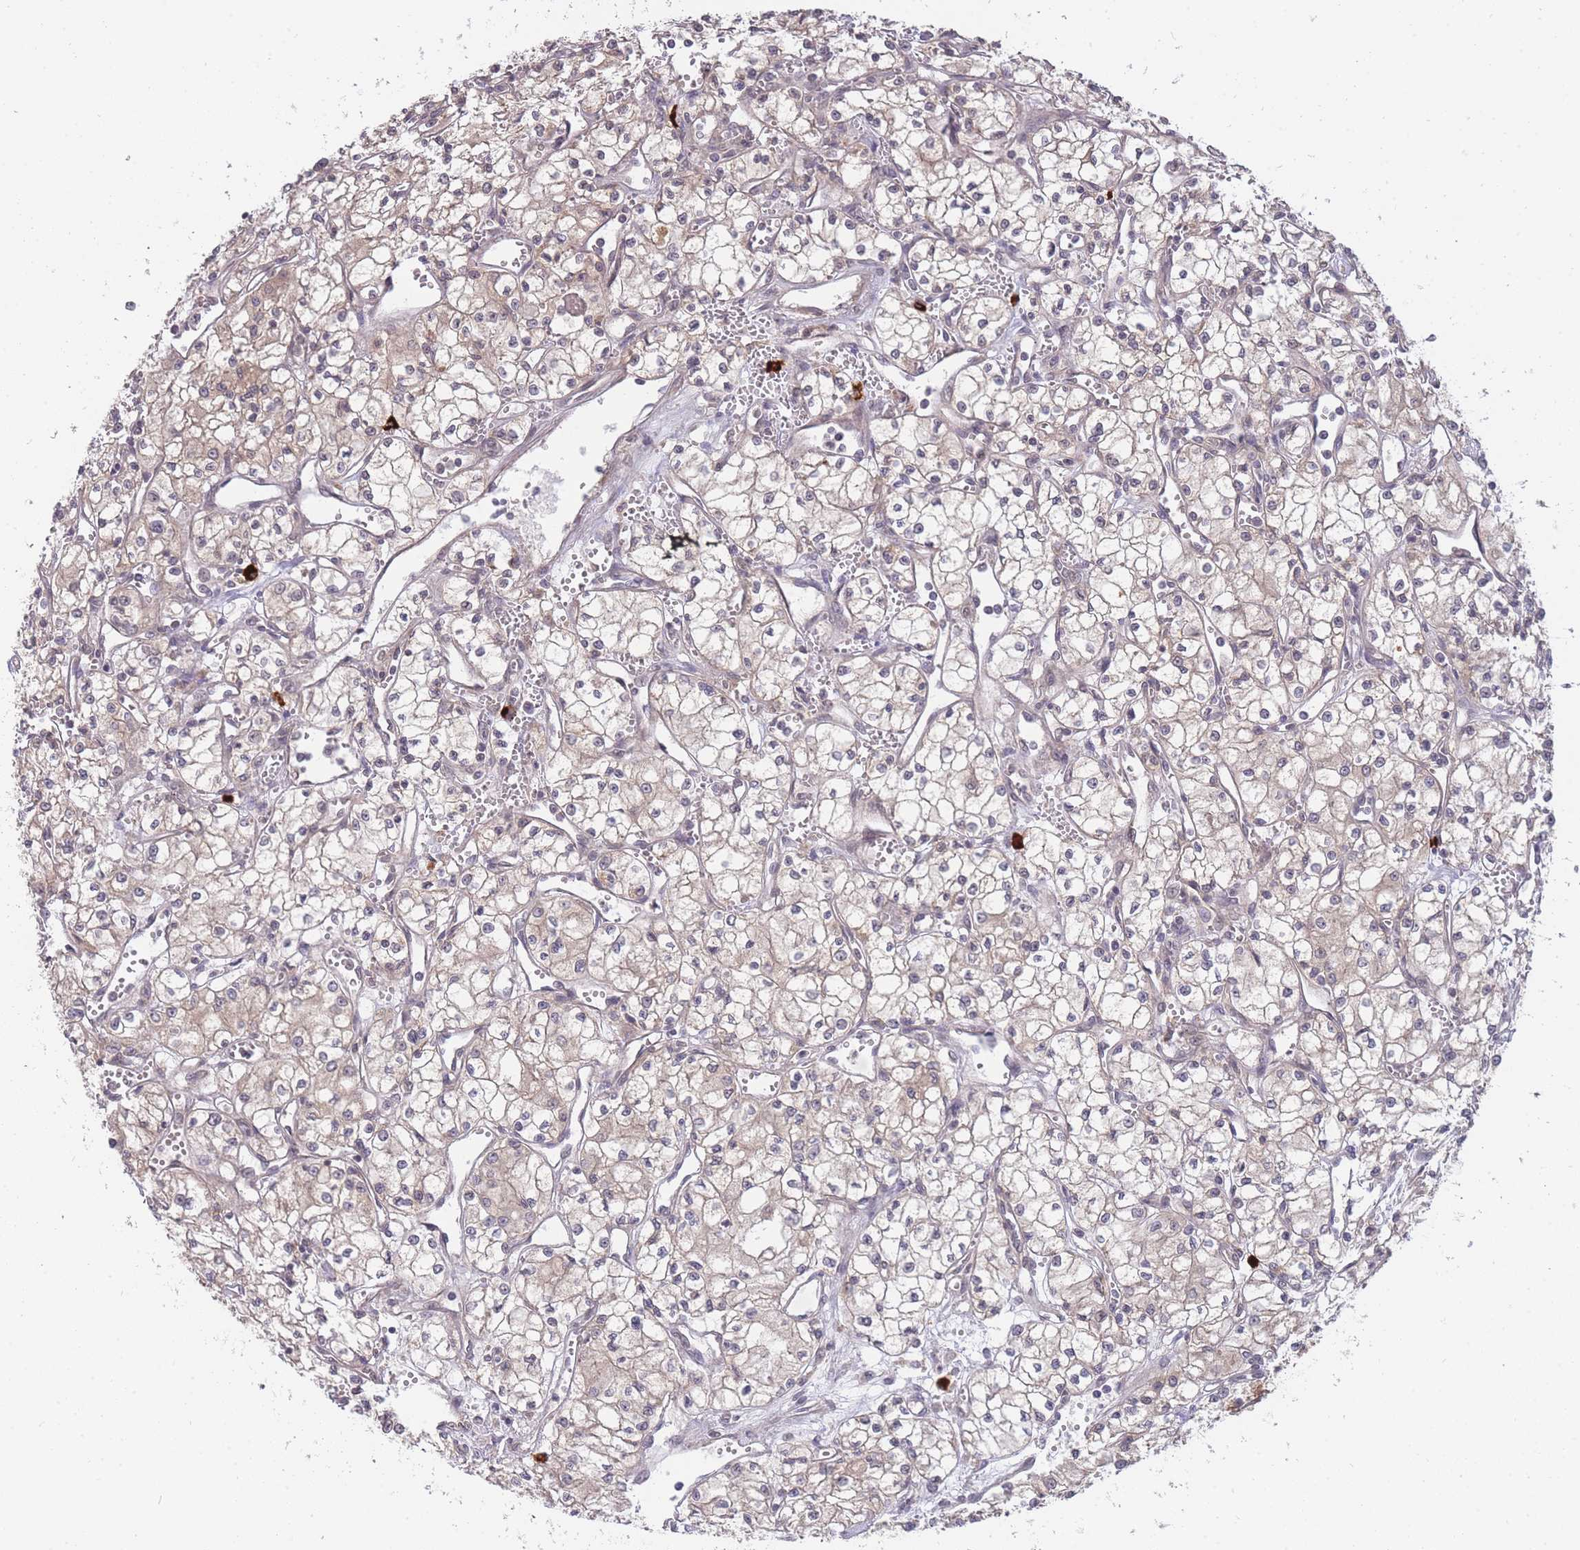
{"staining": {"intensity": "negative", "quantity": "none", "location": "none"}, "tissue": "renal cancer", "cell_type": "Tumor cells", "image_type": "cancer", "snomed": [{"axis": "morphology", "description": "Adenocarcinoma, NOS"}, {"axis": "topography", "description": "Kidney"}], "caption": "This image is of adenocarcinoma (renal) stained with immunohistochemistry to label a protein in brown with the nuclei are counter-stained blue. There is no positivity in tumor cells.", "gene": "SMC6", "patient": {"sex": "male", "age": 59}}